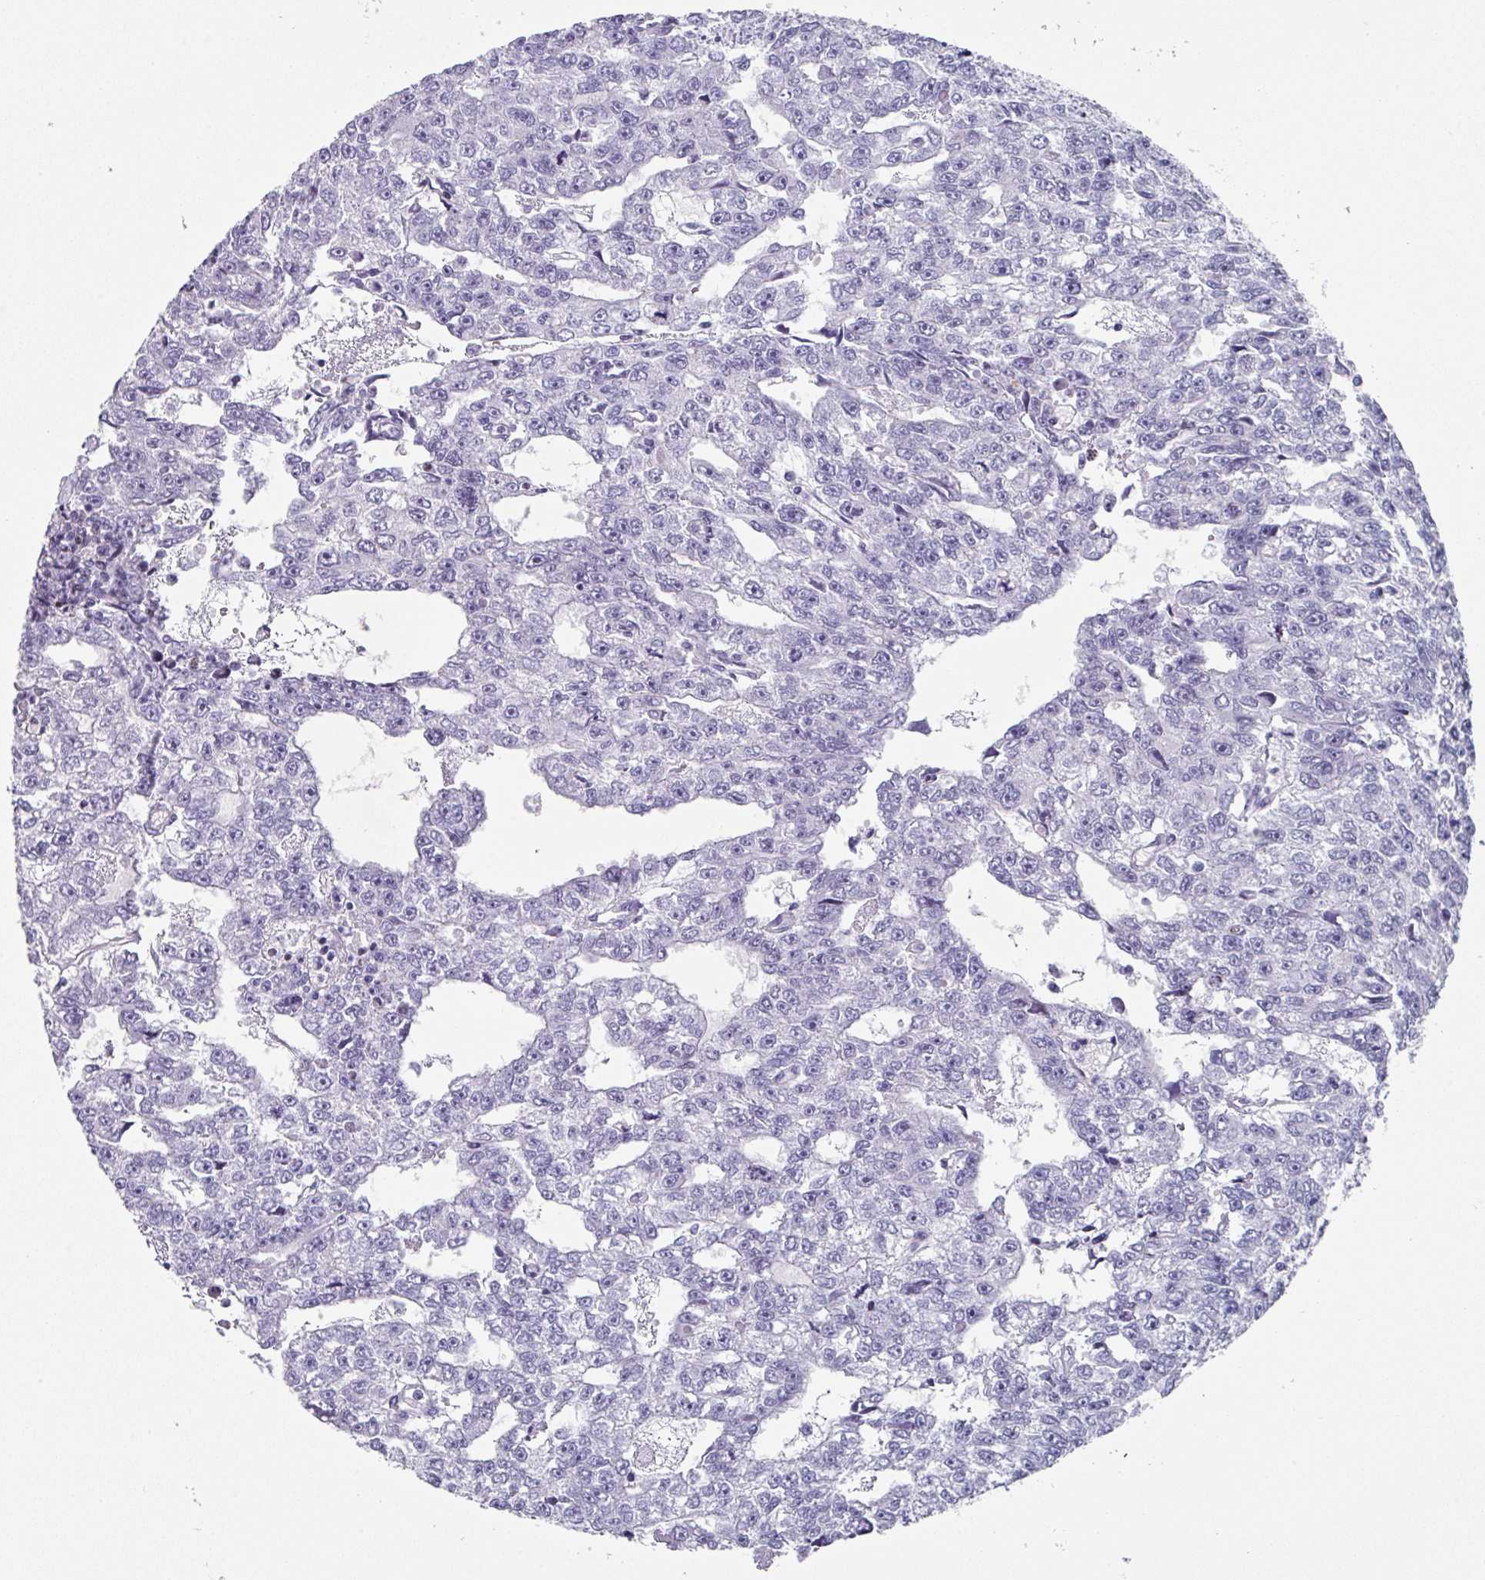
{"staining": {"intensity": "negative", "quantity": "none", "location": "none"}, "tissue": "testis cancer", "cell_type": "Tumor cells", "image_type": "cancer", "snomed": [{"axis": "morphology", "description": "Carcinoma, Embryonal, NOS"}, {"axis": "topography", "description": "Testis"}], "caption": "Immunohistochemistry photomicrograph of neoplastic tissue: human testis cancer (embryonal carcinoma) stained with DAB (3,3'-diaminobenzidine) reveals no significant protein positivity in tumor cells.", "gene": "TCF3", "patient": {"sex": "male", "age": 20}}